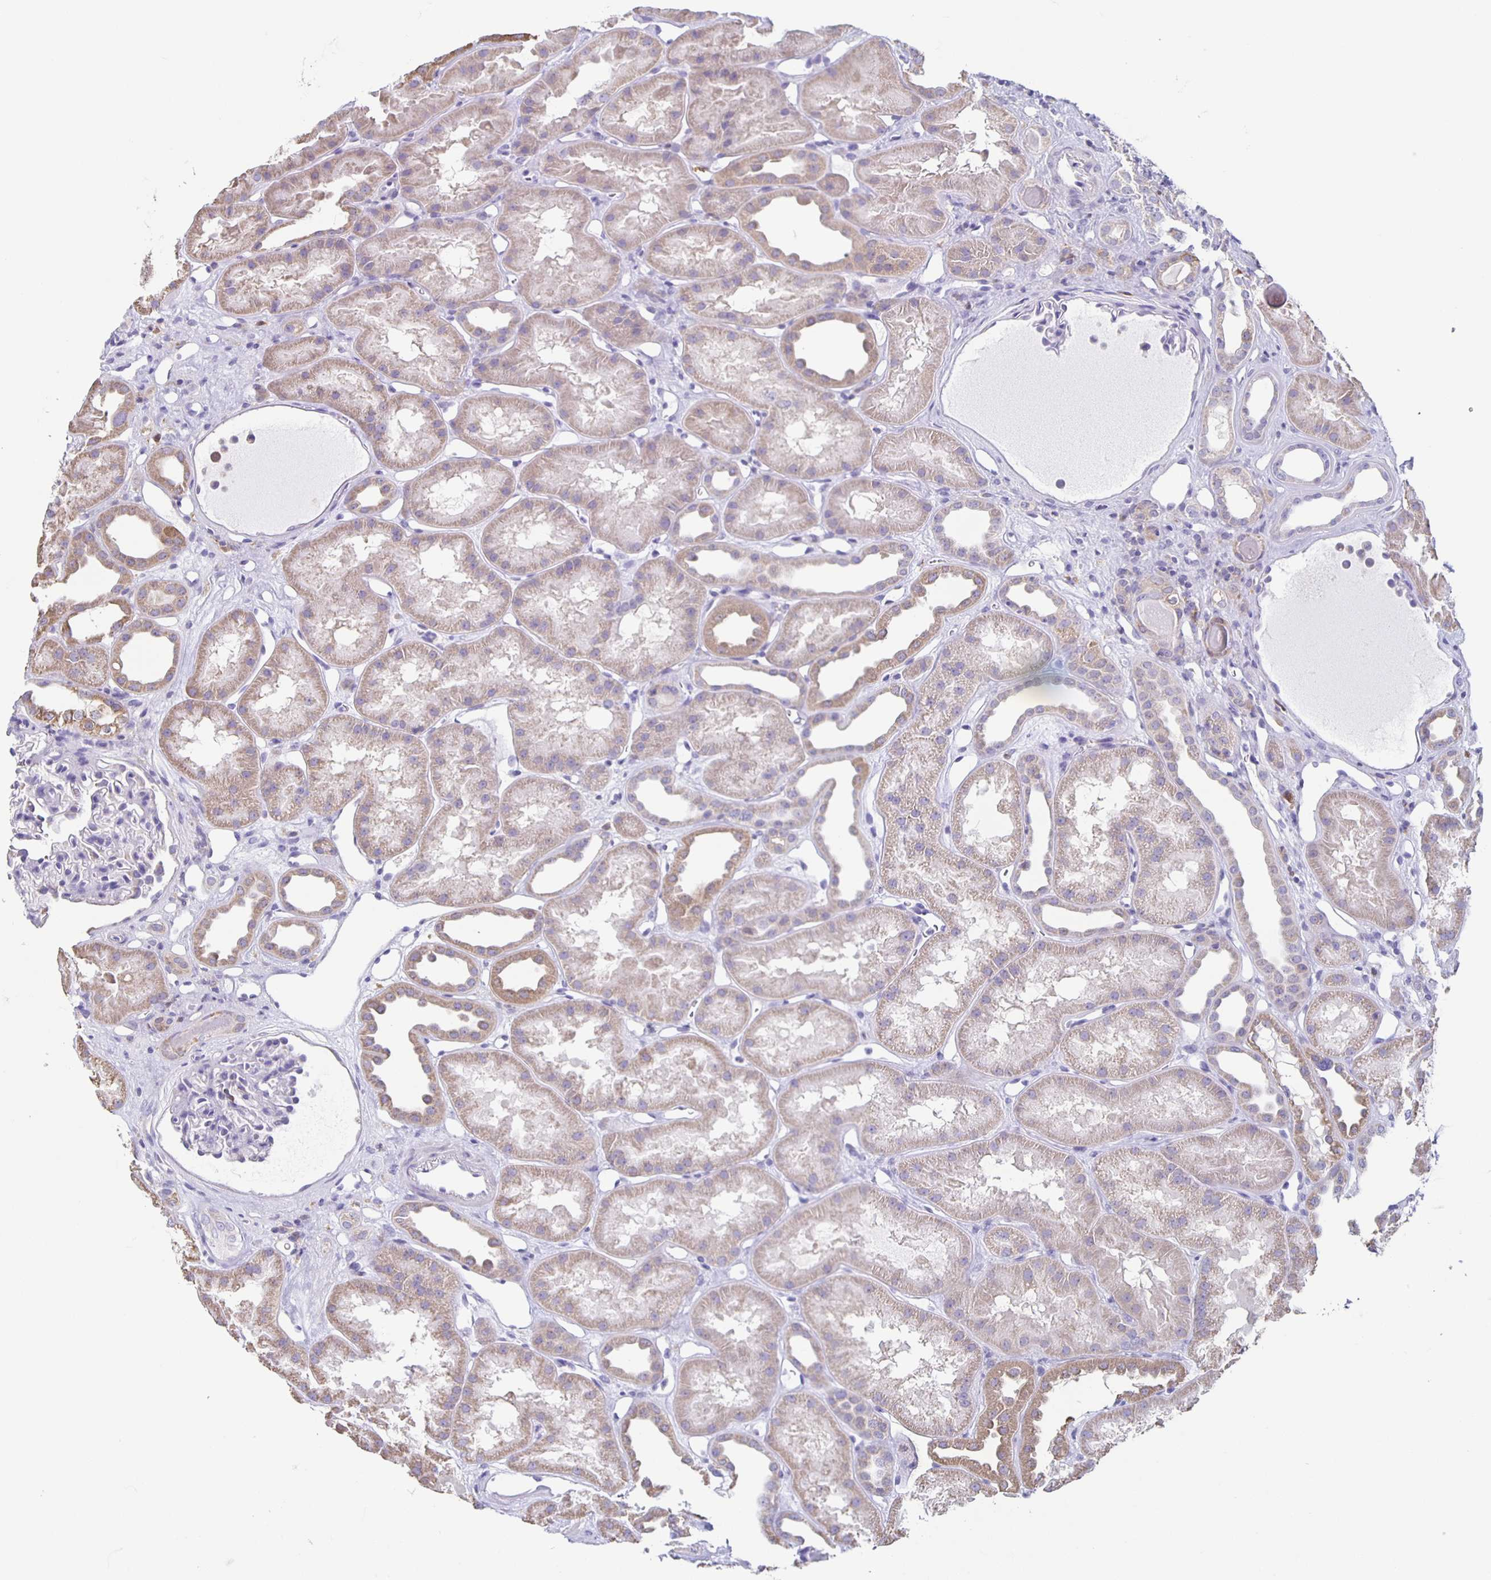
{"staining": {"intensity": "negative", "quantity": "none", "location": "none"}, "tissue": "kidney", "cell_type": "Cells in glomeruli", "image_type": "normal", "snomed": [{"axis": "morphology", "description": "Normal tissue, NOS"}, {"axis": "topography", "description": "Kidney"}], "caption": "A high-resolution image shows immunohistochemistry staining of unremarkable kidney, which displays no significant staining in cells in glomeruli.", "gene": "TPPP", "patient": {"sex": "male", "age": 61}}